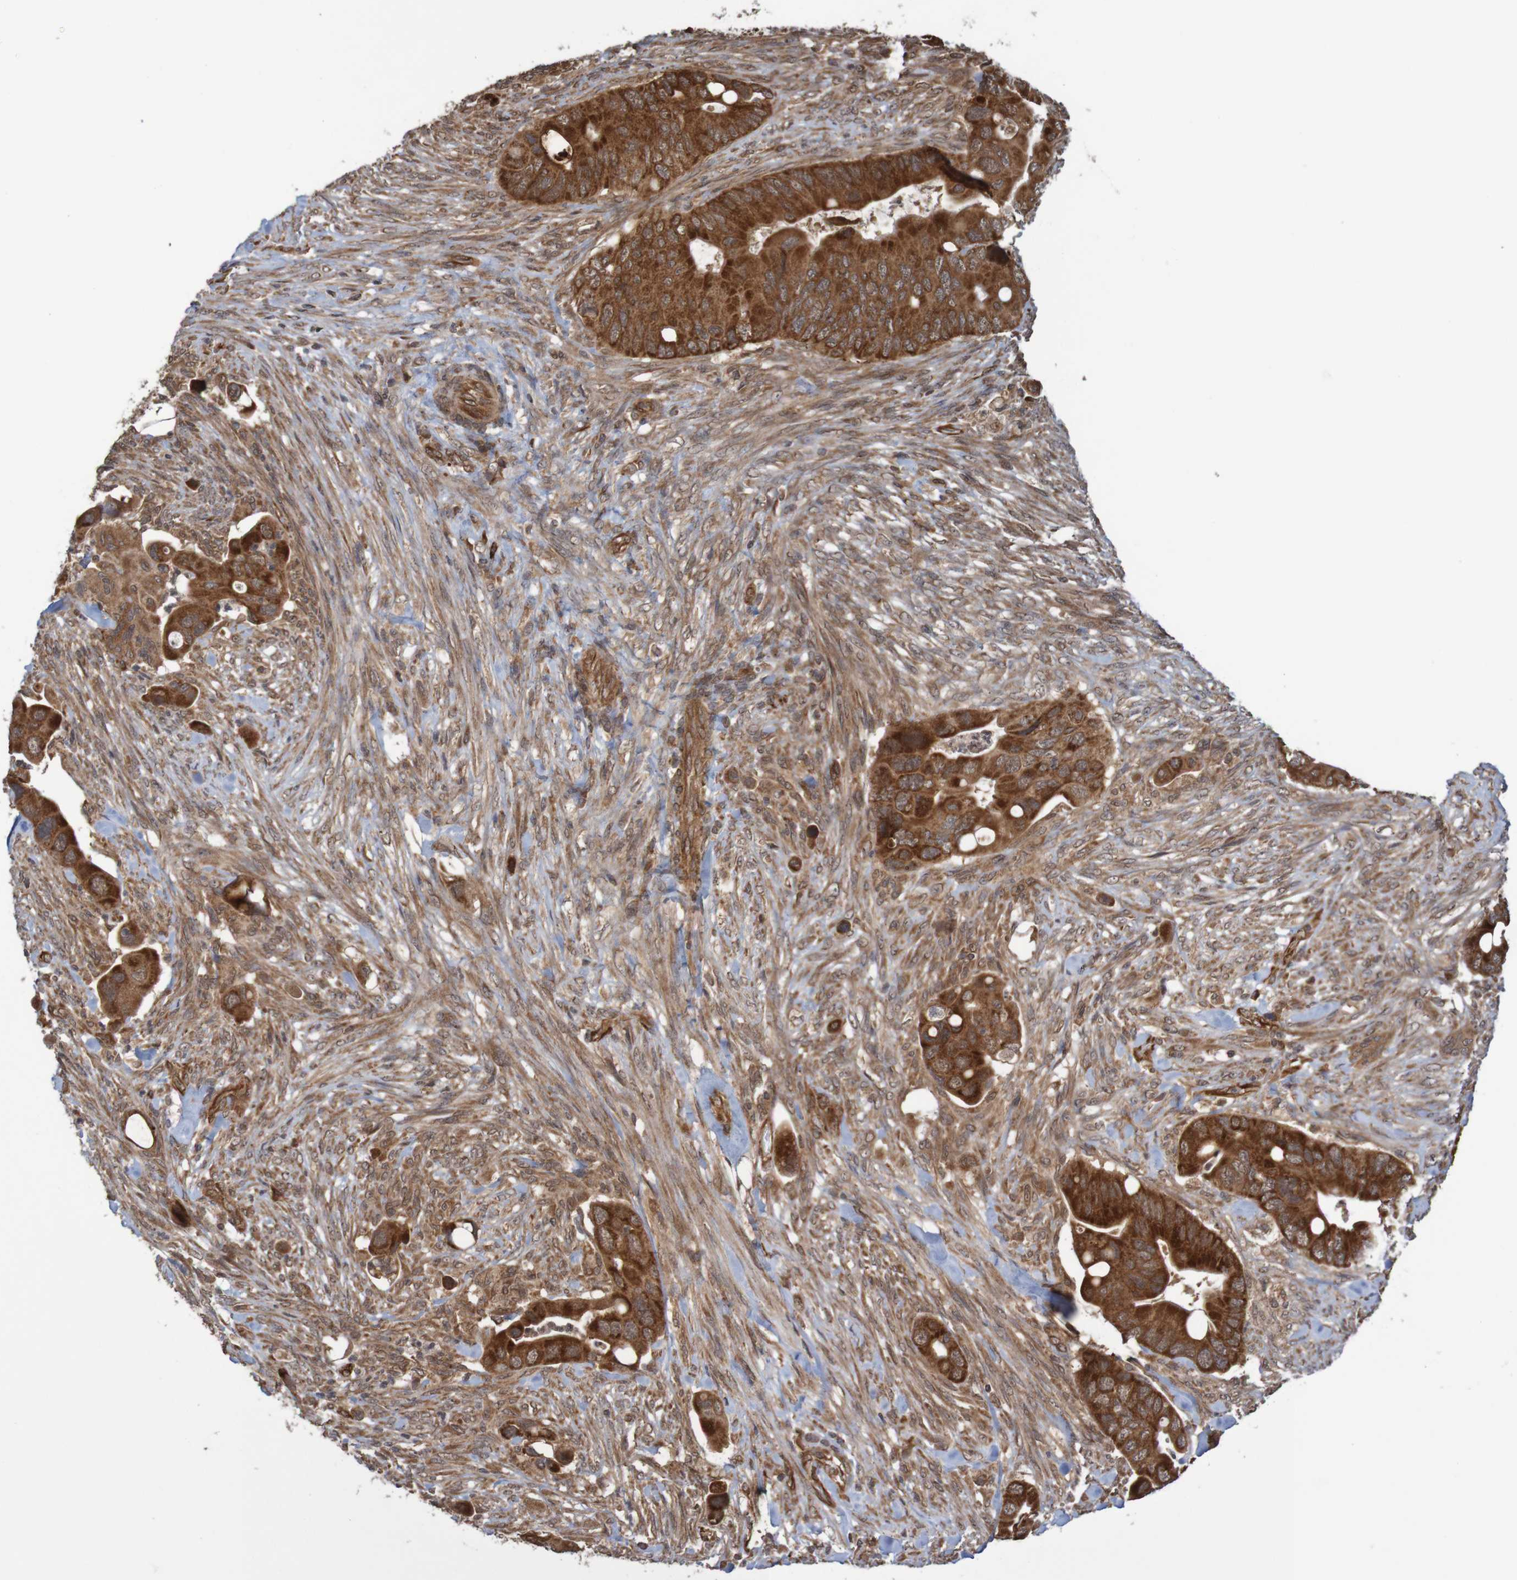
{"staining": {"intensity": "strong", "quantity": ">75%", "location": "cytoplasmic/membranous"}, "tissue": "colorectal cancer", "cell_type": "Tumor cells", "image_type": "cancer", "snomed": [{"axis": "morphology", "description": "Adenocarcinoma, NOS"}, {"axis": "topography", "description": "Rectum"}], "caption": "This is a histology image of immunohistochemistry staining of colorectal cancer, which shows strong positivity in the cytoplasmic/membranous of tumor cells.", "gene": "MRPL52", "patient": {"sex": "female", "age": 57}}